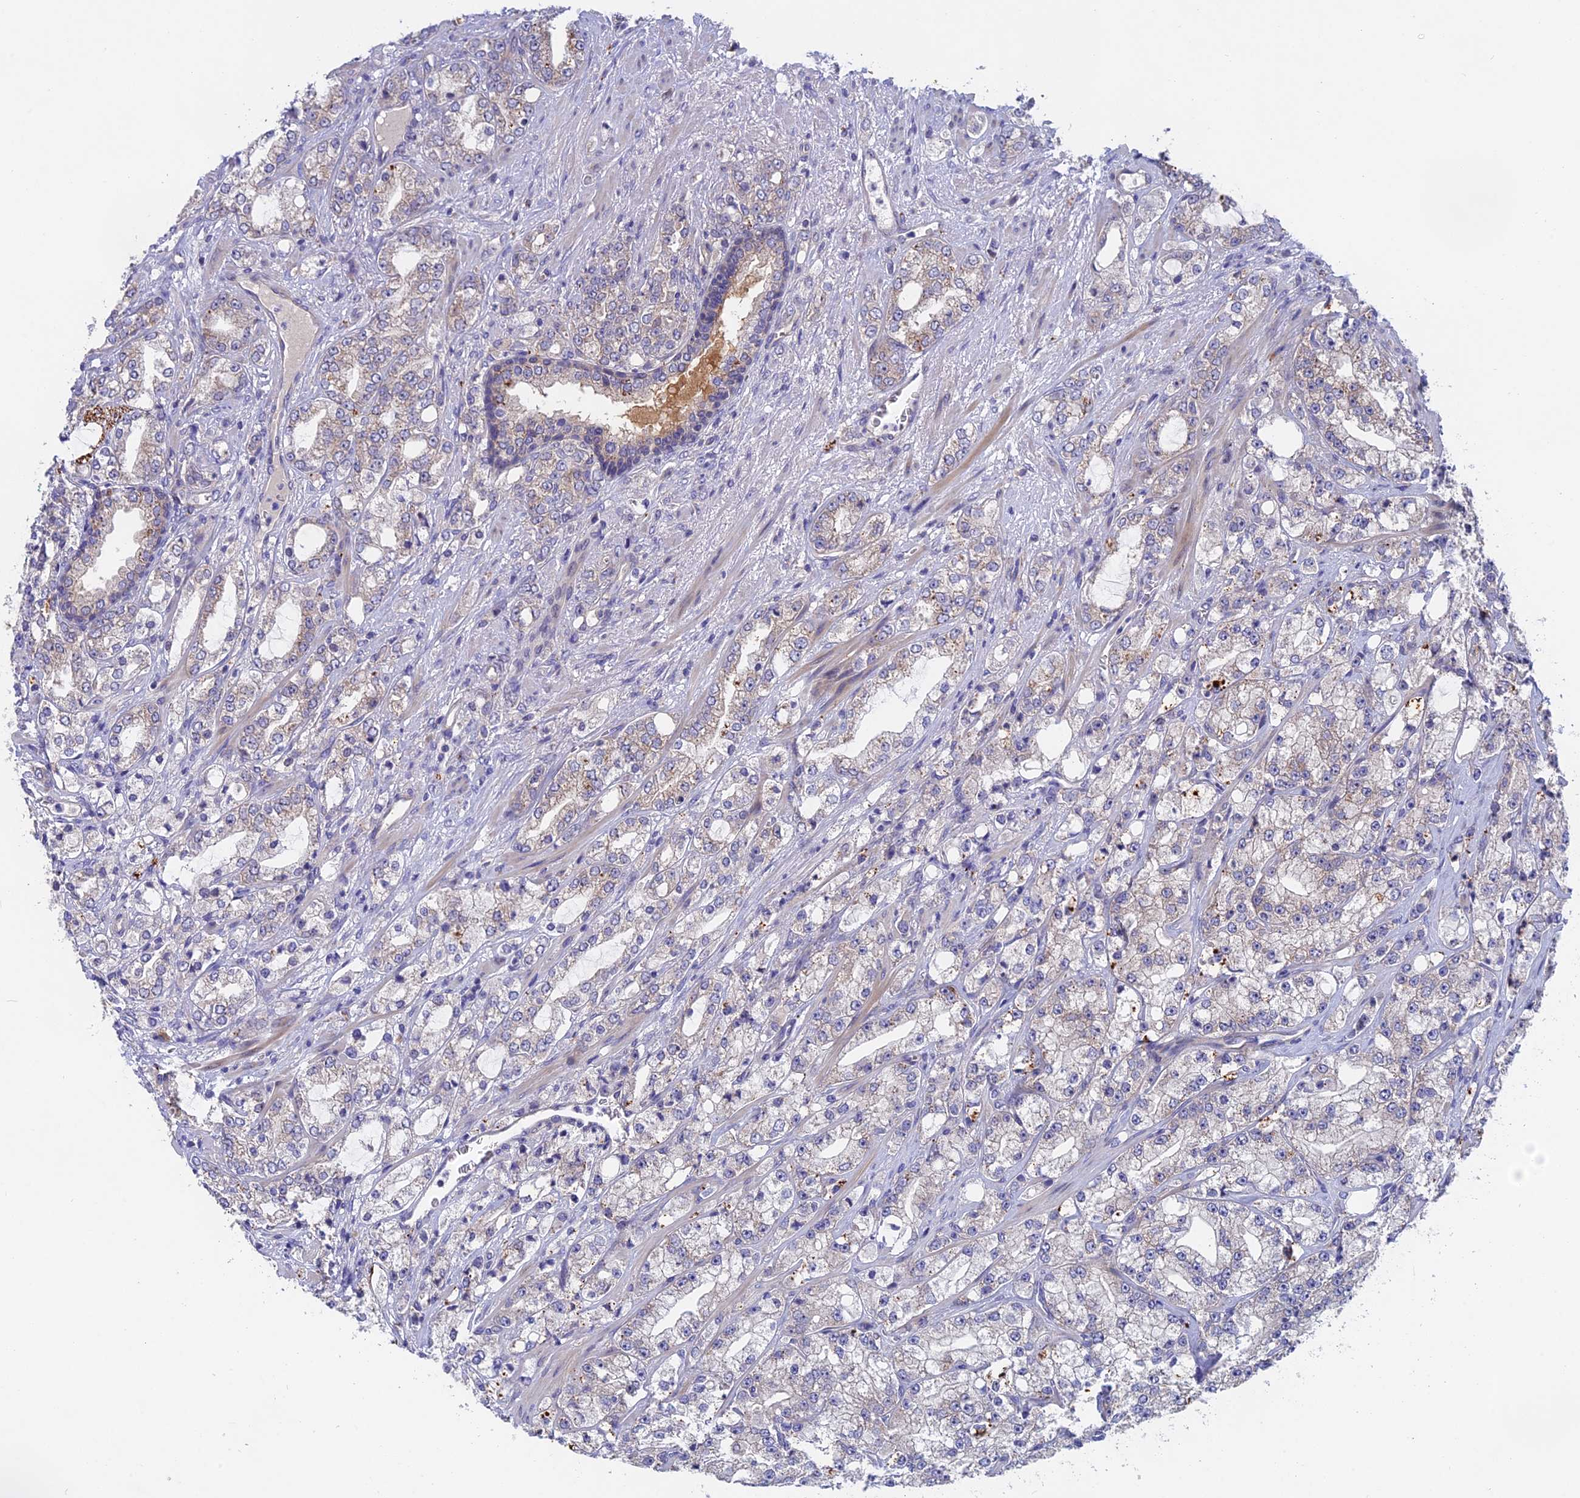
{"staining": {"intensity": "negative", "quantity": "none", "location": "none"}, "tissue": "prostate cancer", "cell_type": "Tumor cells", "image_type": "cancer", "snomed": [{"axis": "morphology", "description": "Adenocarcinoma, High grade"}, {"axis": "topography", "description": "Prostate"}], "caption": "Immunohistochemical staining of adenocarcinoma (high-grade) (prostate) reveals no significant expression in tumor cells. Brightfield microscopy of IHC stained with DAB (3,3'-diaminobenzidine) (brown) and hematoxylin (blue), captured at high magnification.", "gene": "TENT4B", "patient": {"sex": "male", "age": 64}}